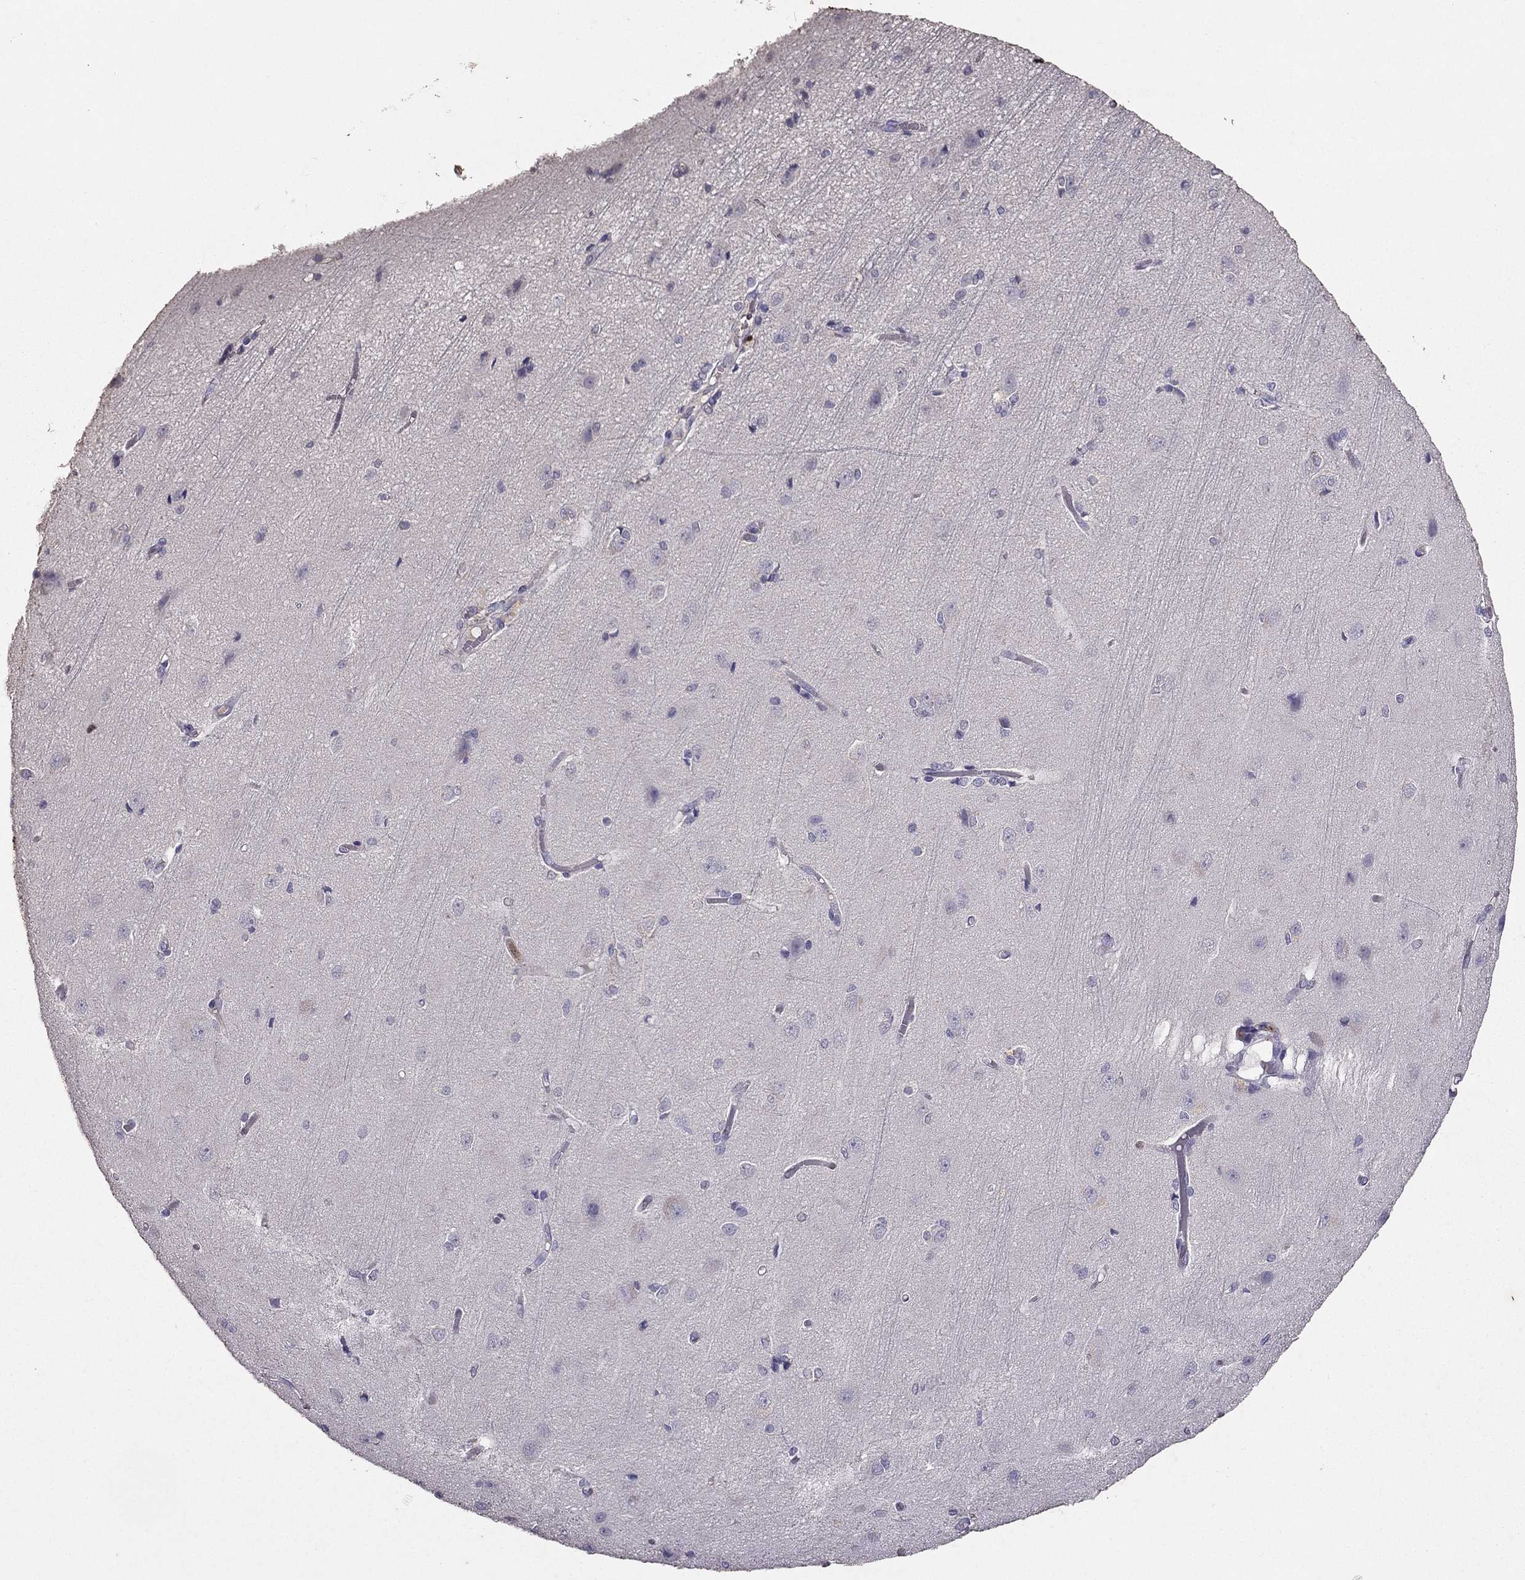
{"staining": {"intensity": "negative", "quantity": "none", "location": "none"}, "tissue": "cerebral cortex", "cell_type": "Endothelial cells", "image_type": "normal", "snomed": [{"axis": "morphology", "description": "Normal tissue, NOS"}, {"axis": "topography", "description": "Cerebral cortex"}], "caption": "Histopathology image shows no significant protein expression in endothelial cells of benign cerebral cortex. Nuclei are stained in blue.", "gene": "RFLNB", "patient": {"sex": "male", "age": 37}}